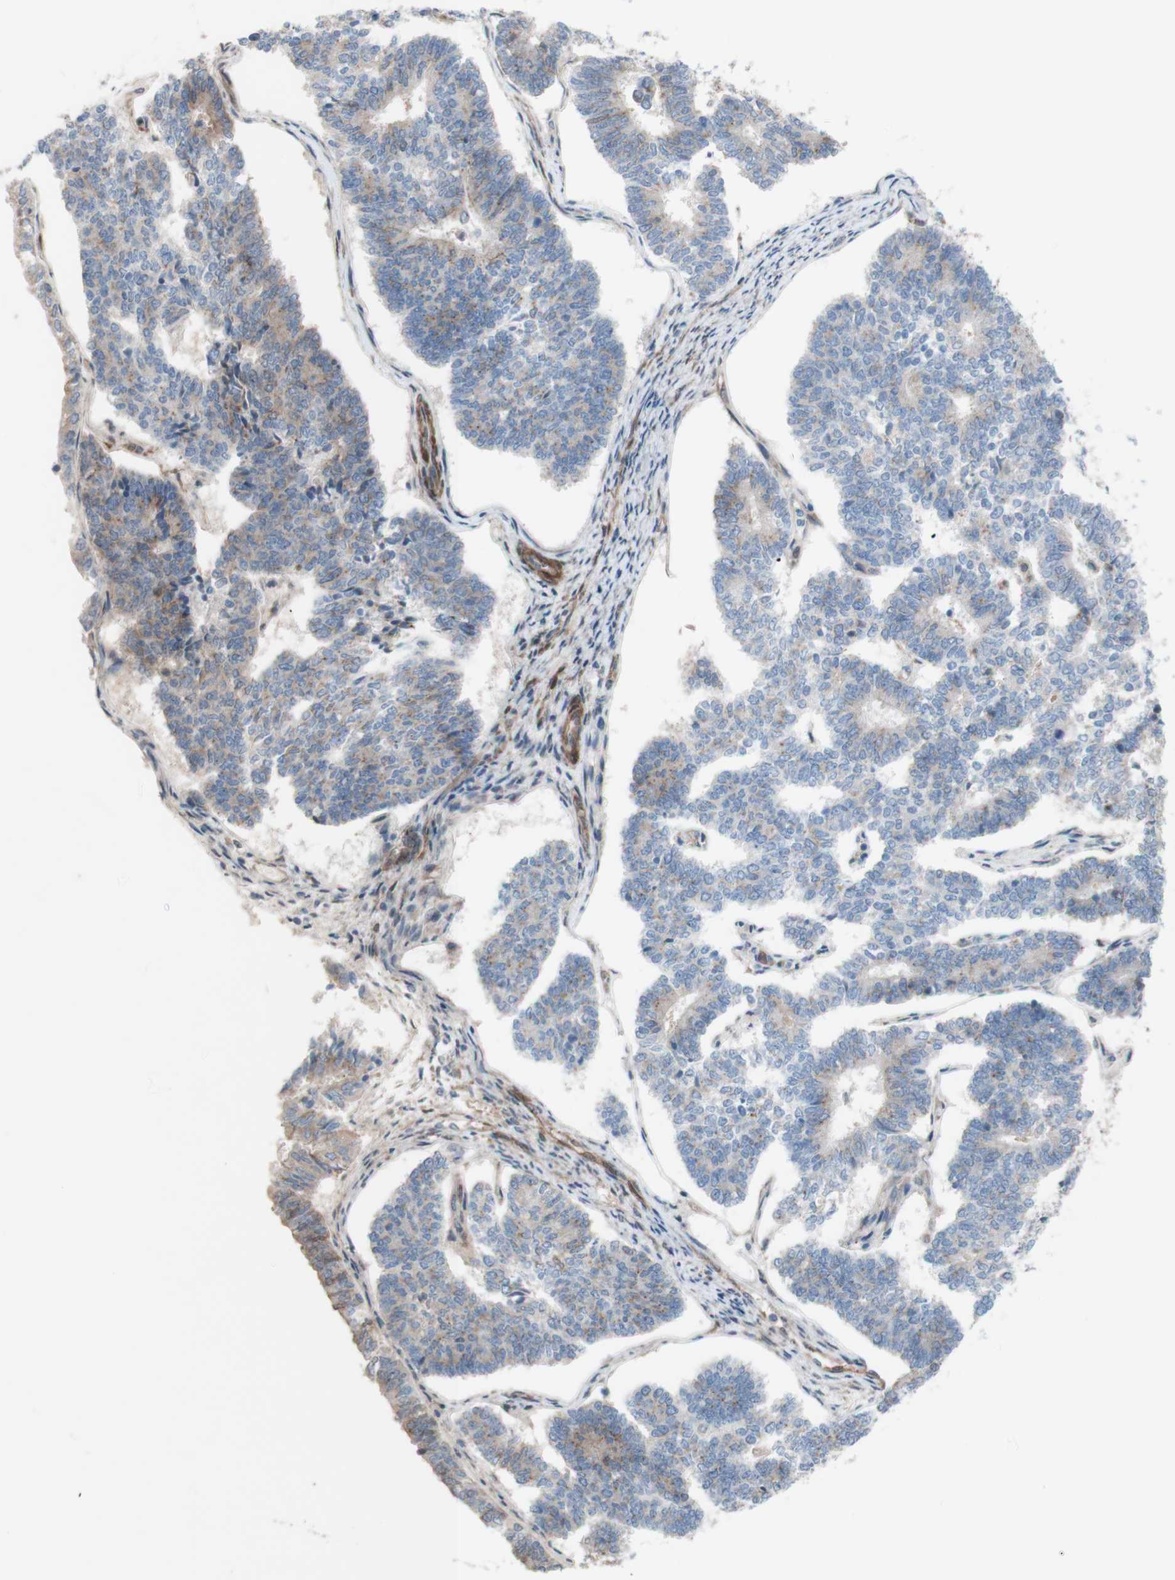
{"staining": {"intensity": "weak", "quantity": ">75%", "location": "cytoplasmic/membranous"}, "tissue": "endometrial cancer", "cell_type": "Tumor cells", "image_type": "cancer", "snomed": [{"axis": "morphology", "description": "Adenocarcinoma, NOS"}, {"axis": "topography", "description": "Endometrium"}], "caption": "Immunohistochemical staining of endometrial adenocarcinoma displays low levels of weak cytoplasmic/membranous protein expression in about >75% of tumor cells.", "gene": "CNN3", "patient": {"sex": "female", "age": 70}}